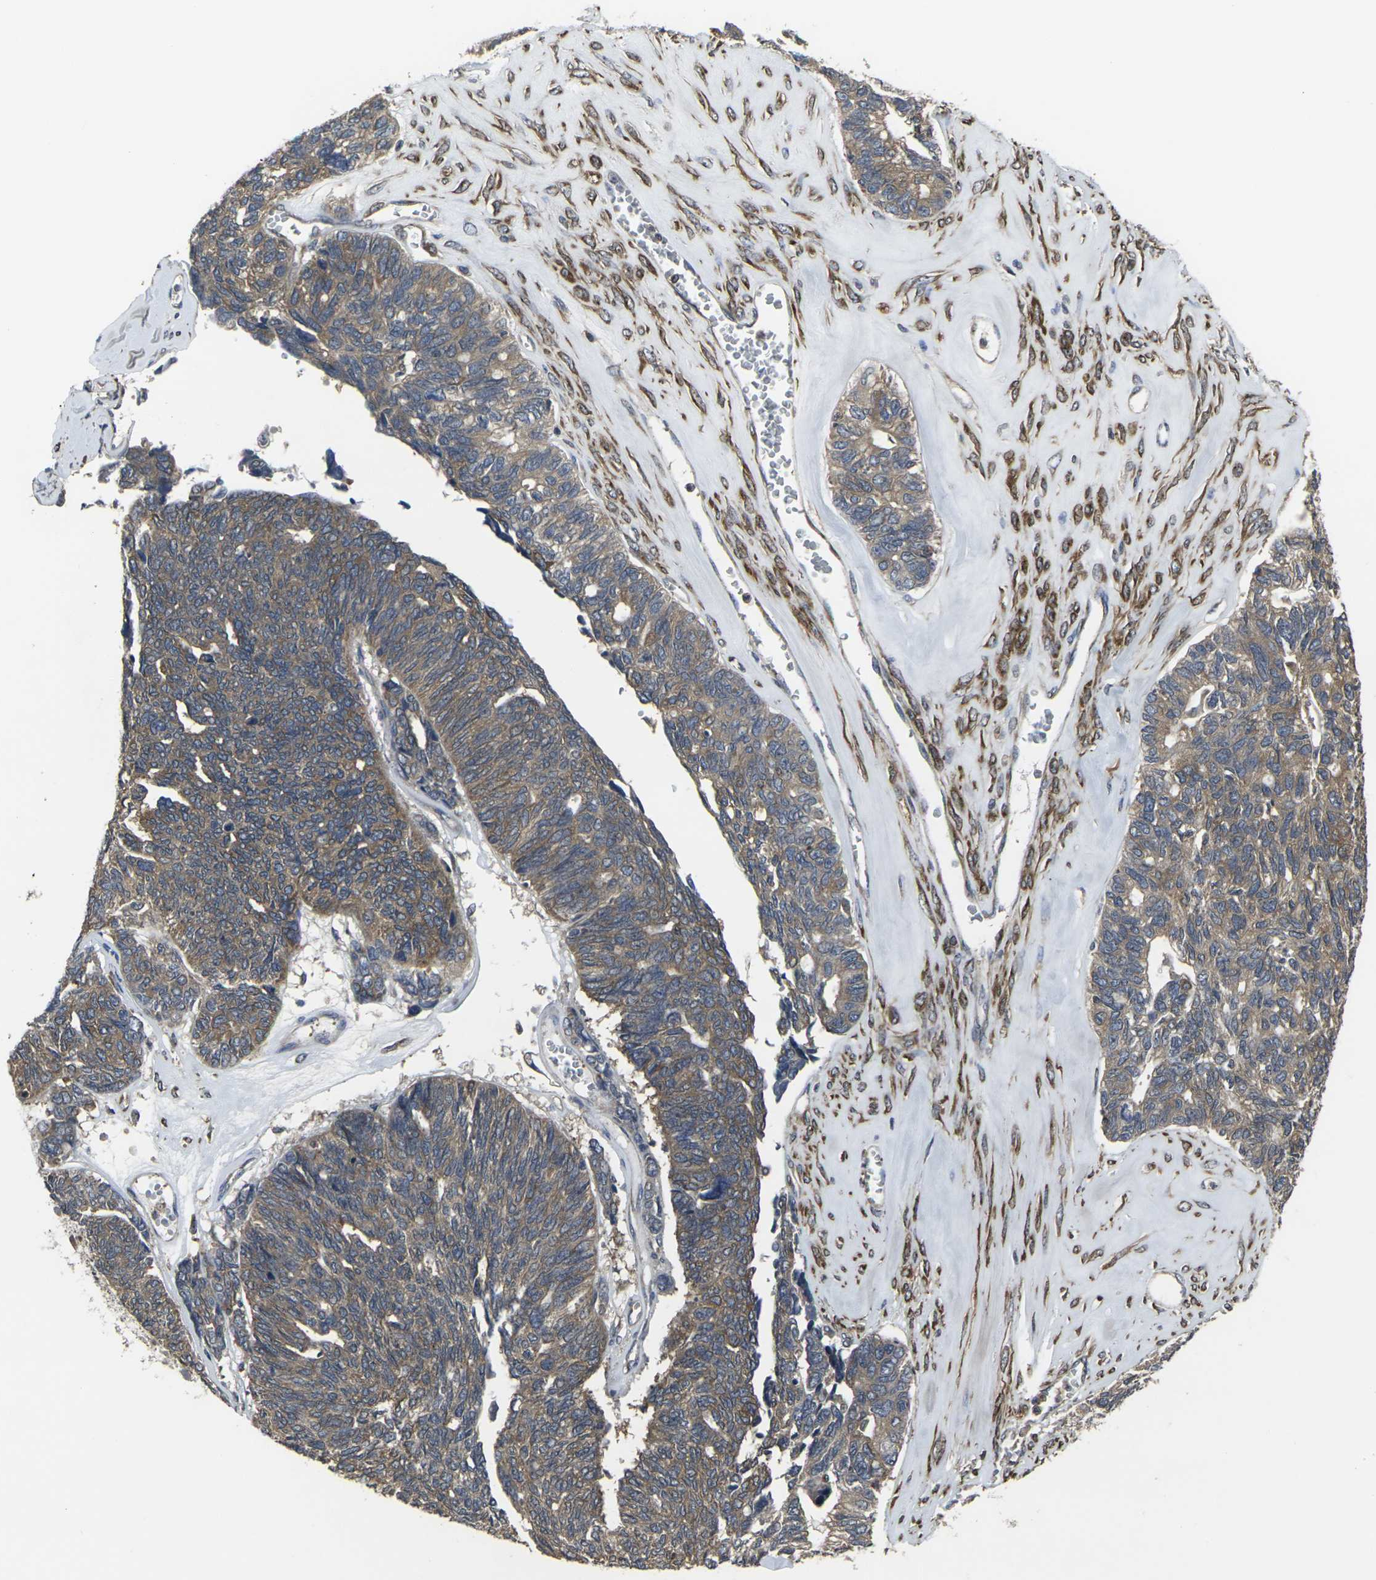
{"staining": {"intensity": "weak", "quantity": ">75%", "location": "cytoplasmic/membranous"}, "tissue": "ovarian cancer", "cell_type": "Tumor cells", "image_type": "cancer", "snomed": [{"axis": "morphology", "description": "Cystadenocarcinoma, serous, NOS"}, {"axis": "topography", "description": "Ovary"}], "caption": "Approximately >75% of tumor cells in human ovarian cancer reveal weak cytoplasmic/membranous protein expression as visualized by brown immunohistochemical staining.", "gene": "PRKACB", "patient": {"sex": "female", "age": 79}}